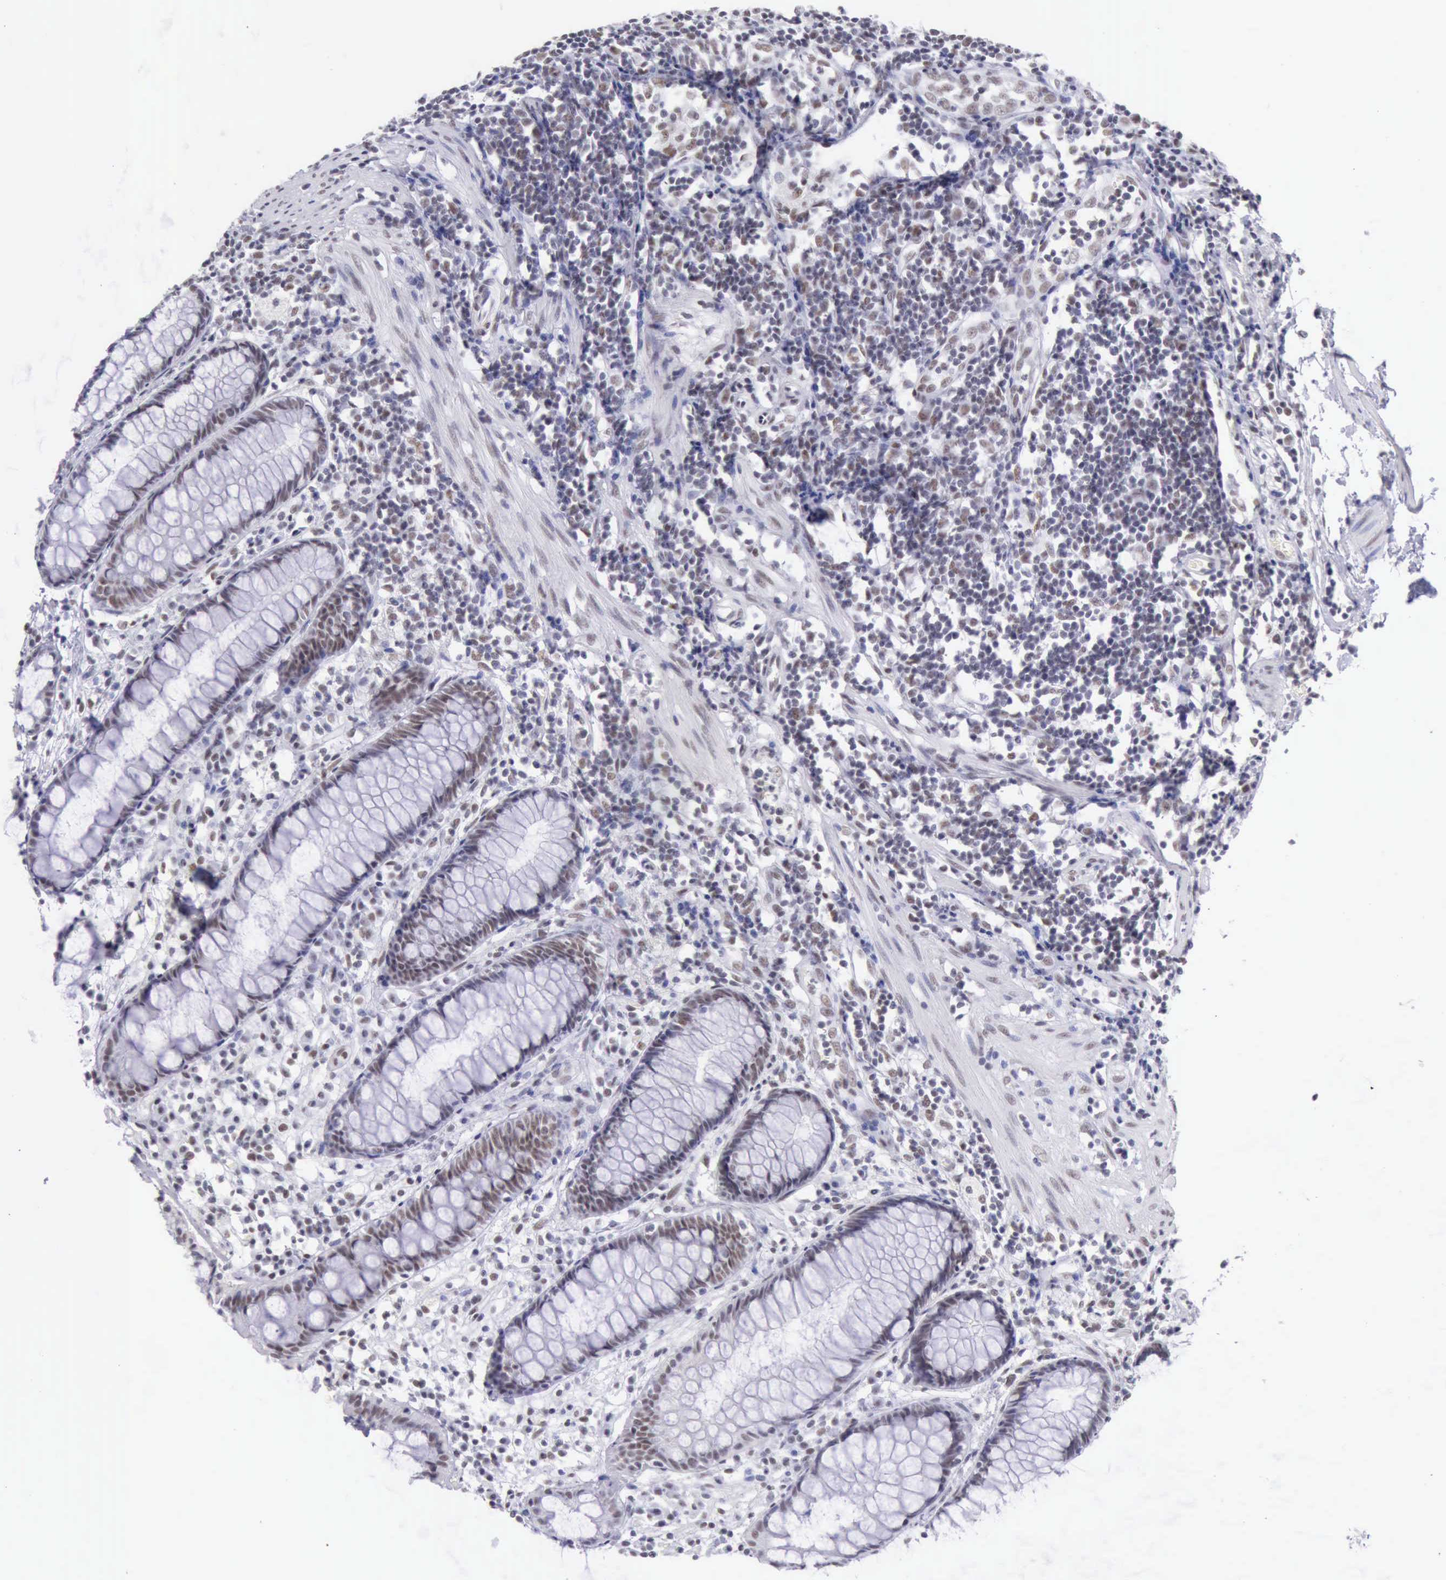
{"staining": {"intensity": "weak", "quantity": "25%-75%", "location": "nuclear"}, "tissue": "rectum", "cell_type": "Glandular cells", "image_type": "normal", "snomed": [{"axis": "morphology", "description": "Normal tissue, NOS"}, {"axis": "topography", "description": "Rectum"}], "caption": "Unremarkable rectum was stained to show a protein in brown. There is low levels of weak nuclear positivity in about 25%-75% of glandular cells.", "gene": "EP300", "patient": {"sex": "female", "age": 66}}